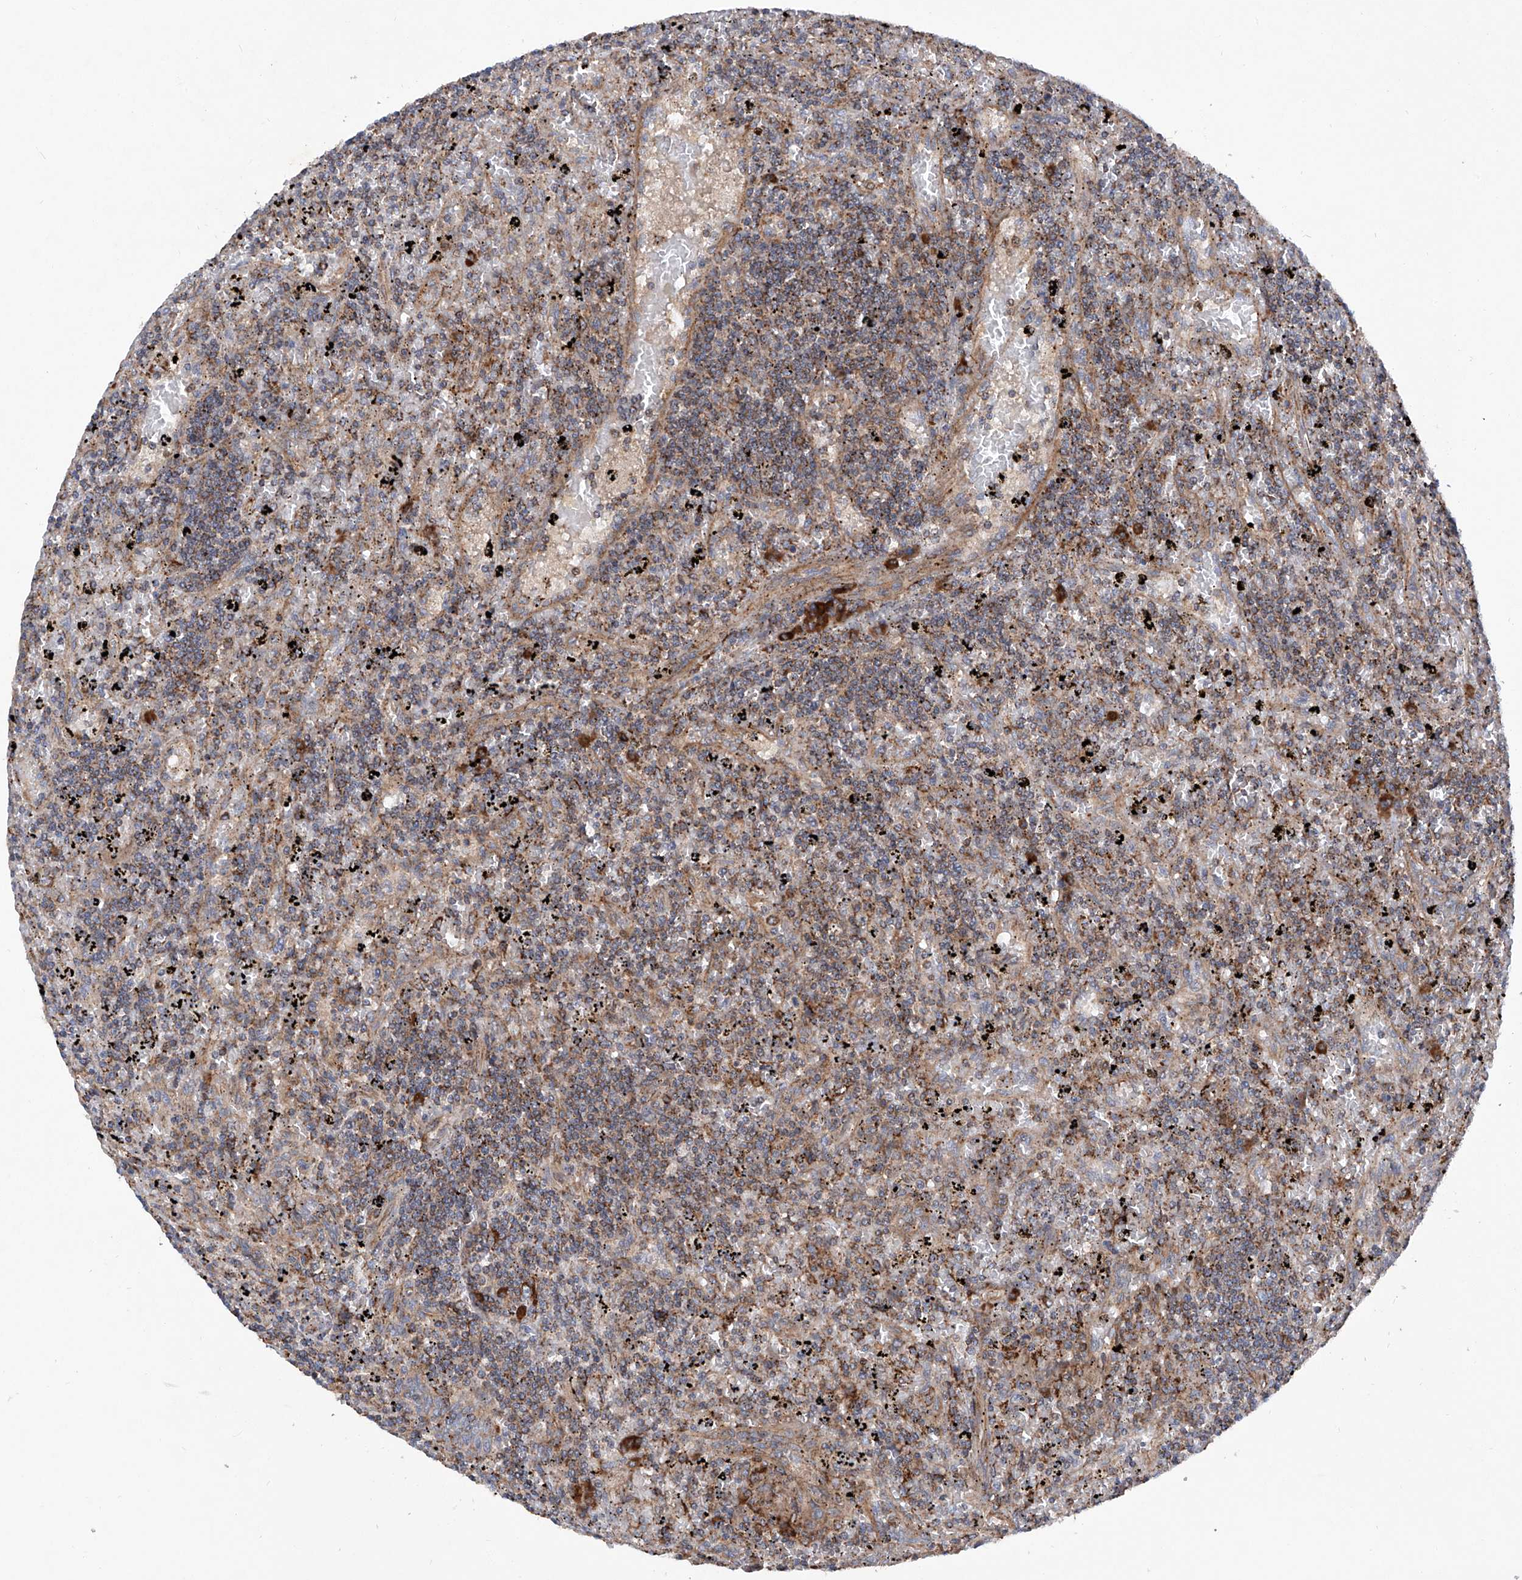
{"staining": {"intensity": "weak", "quantity": ">75%", "location": "cytoplasmic/membranous"}, "tissue": "lymphoma", "cell_type": "Tumor cells", "image_type": "cancer", "snomed": [{"axis": "morphology", "description": "Malignant lymphoma, non-Hodgkin's type, Low grade"}, {"axis": "topography", "description": "Spleen"}], "caption": "This image shows immunohistochemistry staining of lymphoma, with low weak cytoplasmic/membranous staining in approximately >75% of tumor cells.", "gene": "ASCC3", "patient": {"sex": "male", "age": 76}}